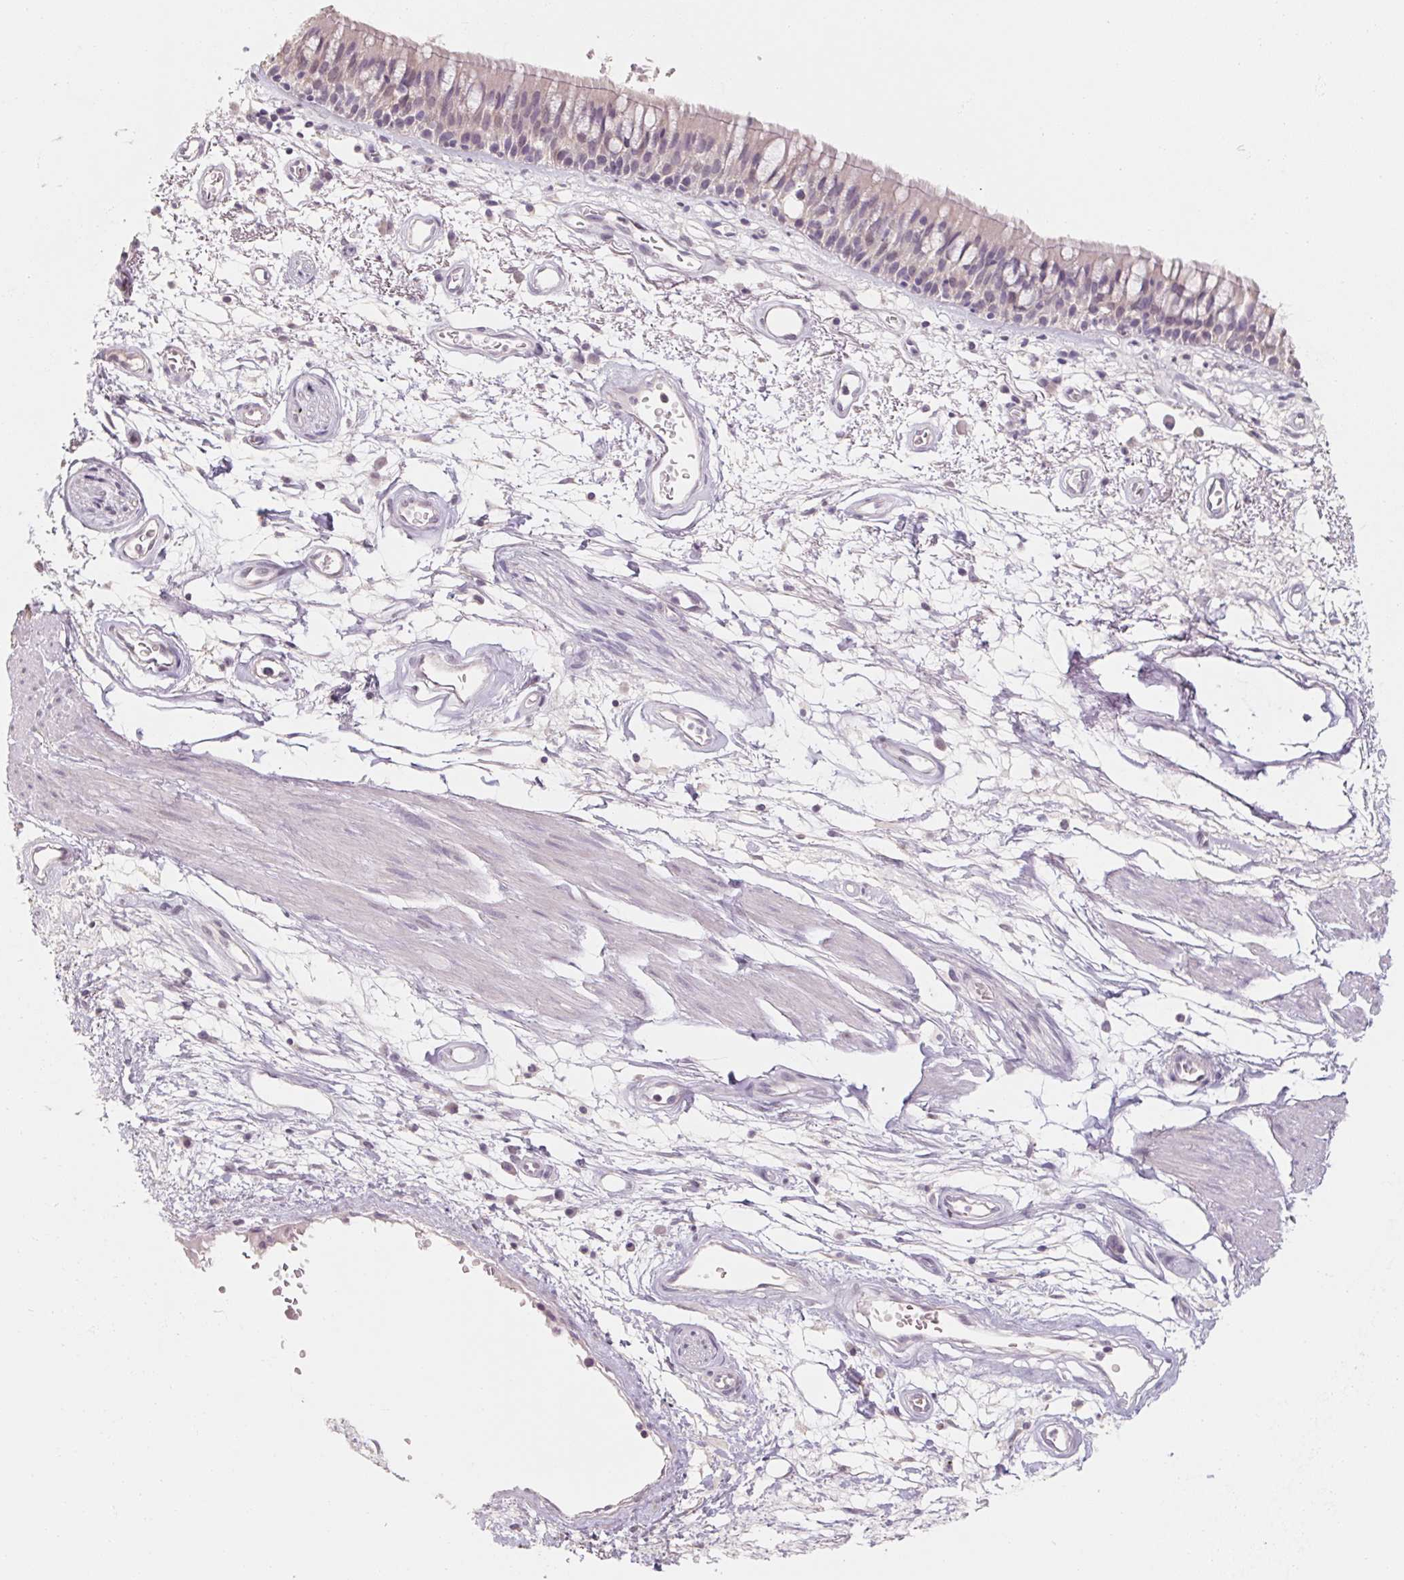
{"staining": {"intensity": "negative", "quantity": "none", "location": "none"}, "tissue": "bronchus", "cell_type": "Respiratory epithelial cells", "image_type": "normal", "snomed": [{"axis": "morphology", "description": "Normal tissue, NOS"}, {"axis": "morphology", "description": "Squamous cell carcinoma, NOS"}, {"axis": "topography", "description": "Cartilage tissue"}, {"axis": "topography", "description": "Bronchus"}, {"axis": "topography", "description": "Lung"}], "caption": "Immunohistochemistry image of normal human bronchus stained for a protein (brown), which shows no staining in respiratory epithelial cells. Nuclei are stained in blue.", "gene": "CAPZA3", "patient": {"sex": "male", "age": 66}}